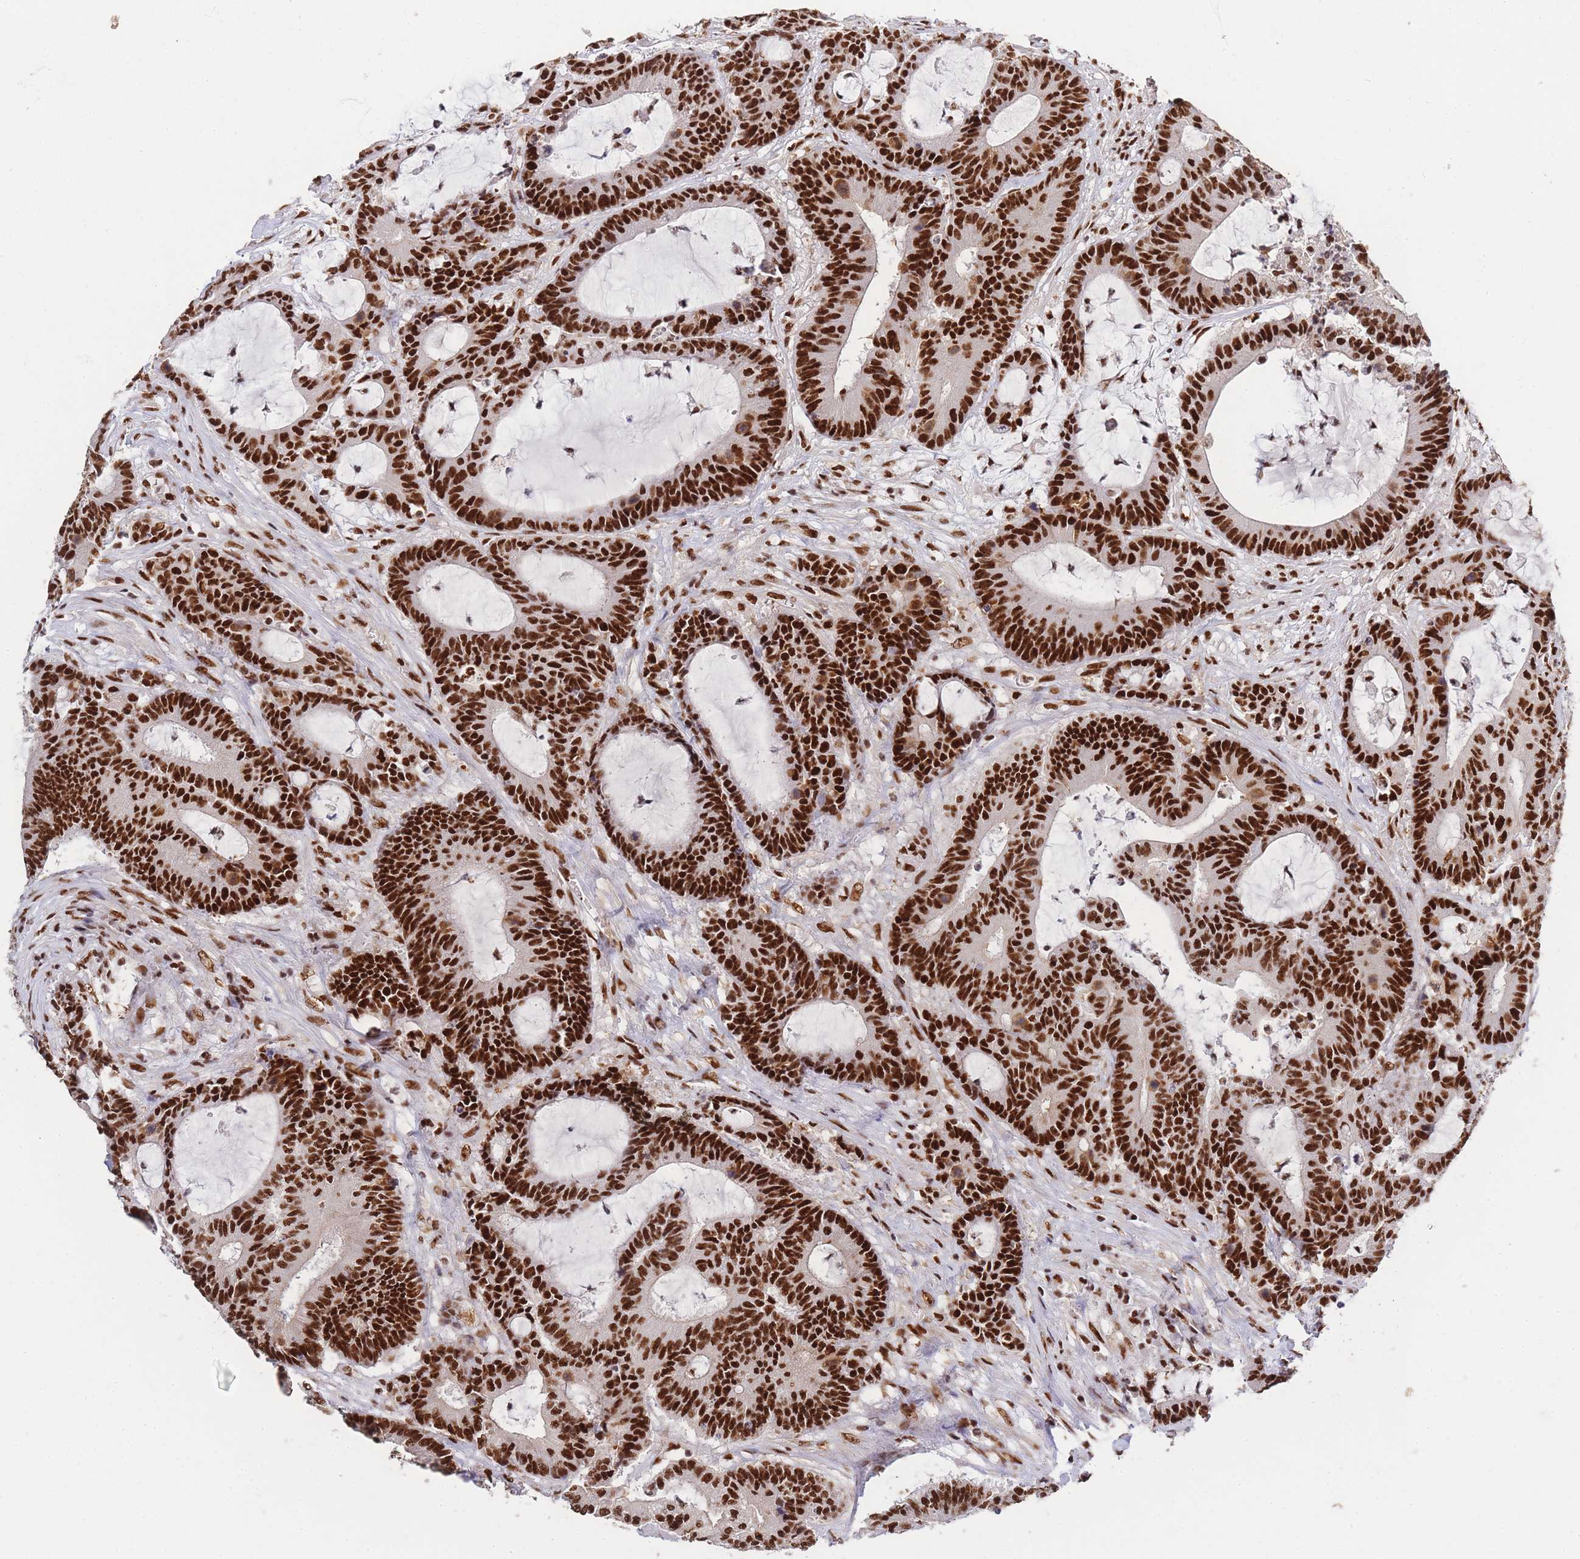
{"staining": {"intensity": "strong", "quantity": ">75%", "location": "nuclear"}, "tissue": "colorectal cancer", "cell_type": "Tumor cells", "image_type": "cancer", "snomed": [{"axis": "morphology", "description": "Adenocarcinoma, NOS"}, {"axis": "topography", "description": "Colon"}], "caption": "Protein staining demonstrates strong nuclear positivity in approximately >75% of tumor cells in colorectal cancer.", "gene": "PRKDC", "patient": {"sex": "female", "age": 84}}